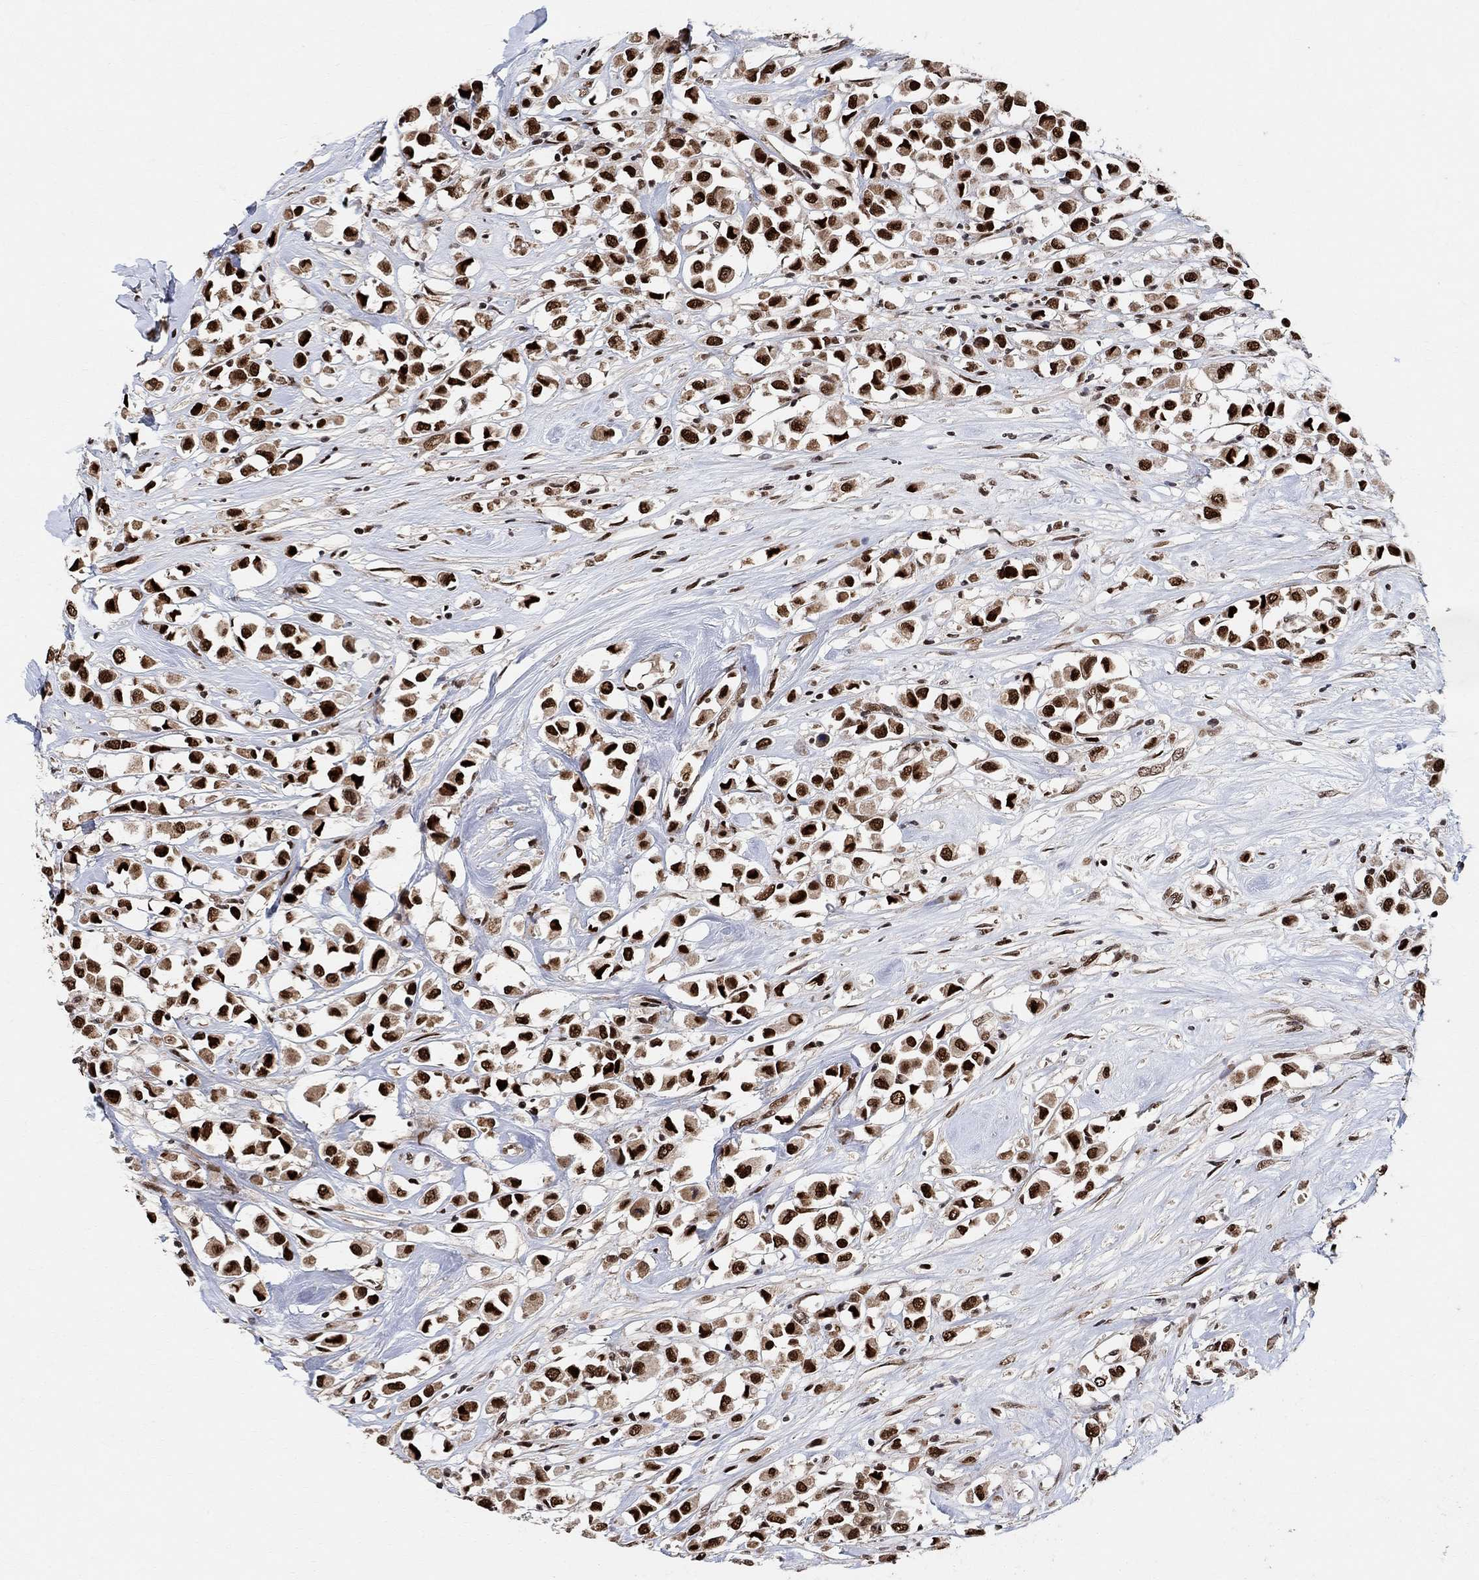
{"staining": {"intensity": "strong", "quantity": ">75%", "location": "nuclear"}, "tissue": "breast cancer", "cell_type": "Tumor cells", "image_type": "cancer", "snomed": [{"axis": "morphology", "description": "Duct carcinoma"}, {"axis": "topography", "description": "Breast"}], "caption": "Protein analysis of breast intraductal carcinoma tissue demonstrates strong nuclear staining in approximately >75% of tumor cells.", "gene": "E4F1", "patient": {"sex": "female", "age": 61}}